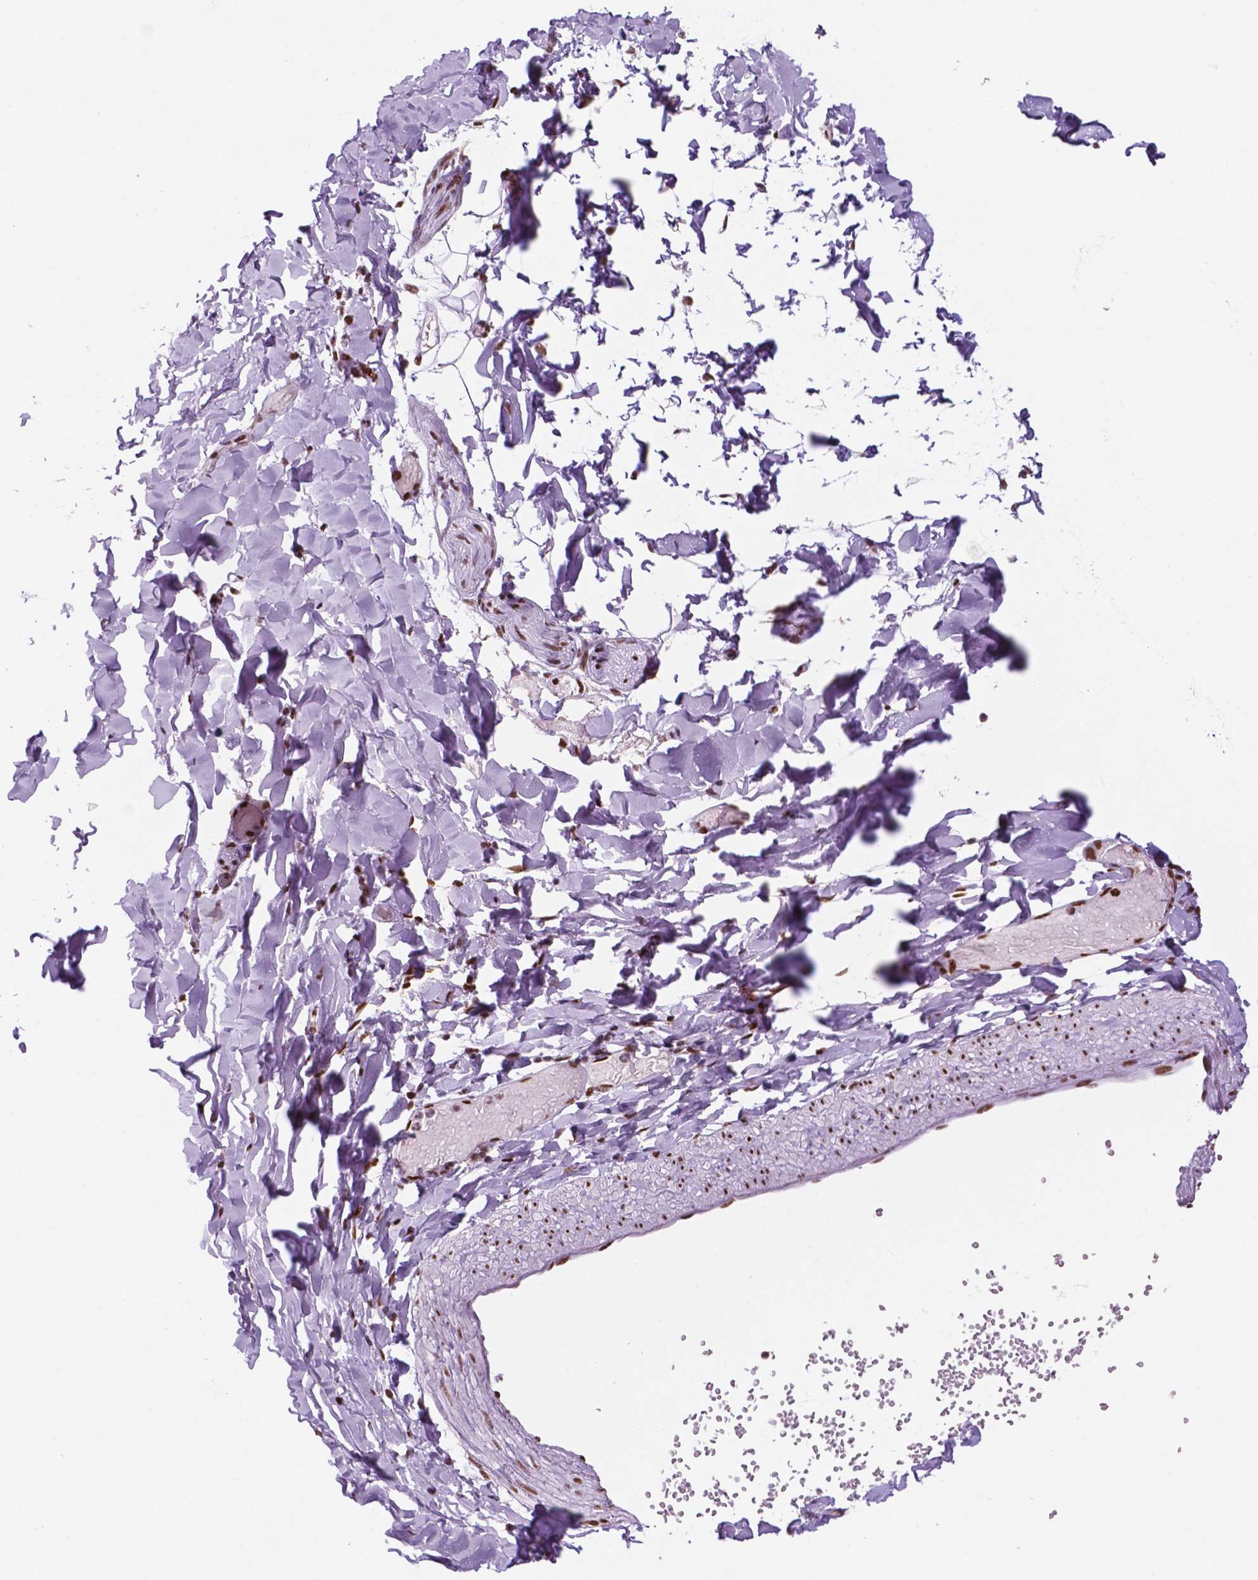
{"staining": {"intensity": "negative", "quantity": "none", "location": "none"}, "tissue": "adipose tissue", "cell_type": "Adipocytes", "image_type": "normal", "snomed": [{"axis": "morphology", "description": "Normal tissue, NOS"}, {"axis": "topography", "description": "Gallbladder"}, {"axis": "topography", "description": "Peripheral nerve tissue"}], "caption": "IHC image of normal human adipose tissue stained for a protein (brown), which exhibits no staining in adipocytes. (Stains: DAB immunohistochemistry with hematoxylin counter stain, Microscopy: brightfield microscopy at high magnification).", "gene": "MSH6", "patient": {"sex": "female", "age": 45}}